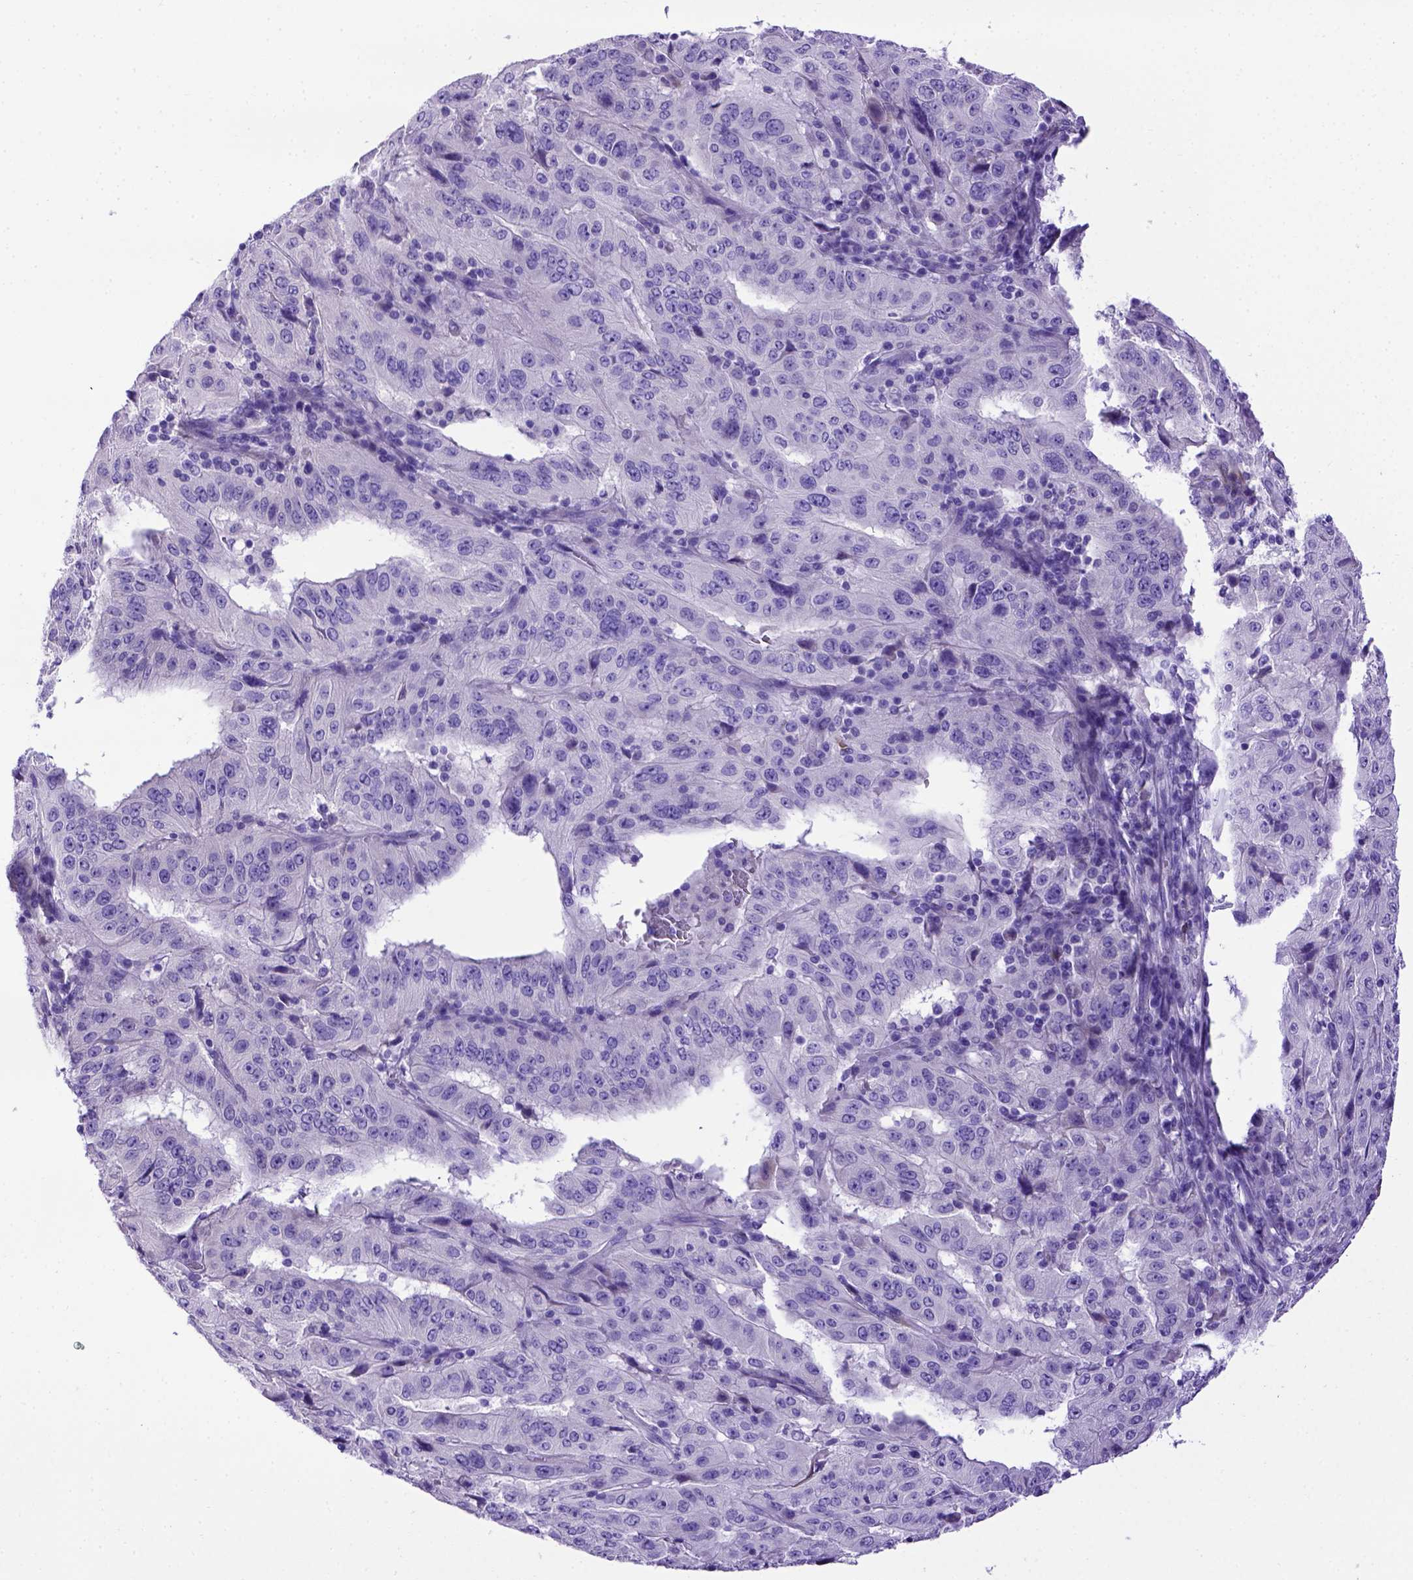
{"staining": {"intensity": "negative", "quantity": "none", "location": "none"}, "tissue": "pancreatic cancer", "cell_type": "Tumor cells", "image_type": "cancer", "snomed": [{"axis": "morphology", "description": "Adenocarcinoma, NOS"}, {"axis": "topography", "description": "Pancreas"}], "caption": "The IHC micrograph has no significant positivity in tumor cells of pancreatic cancer (adenocarcinoma) tissue.", "gene": "PTGES", "patient": {"sex": "male", "age": 63}}